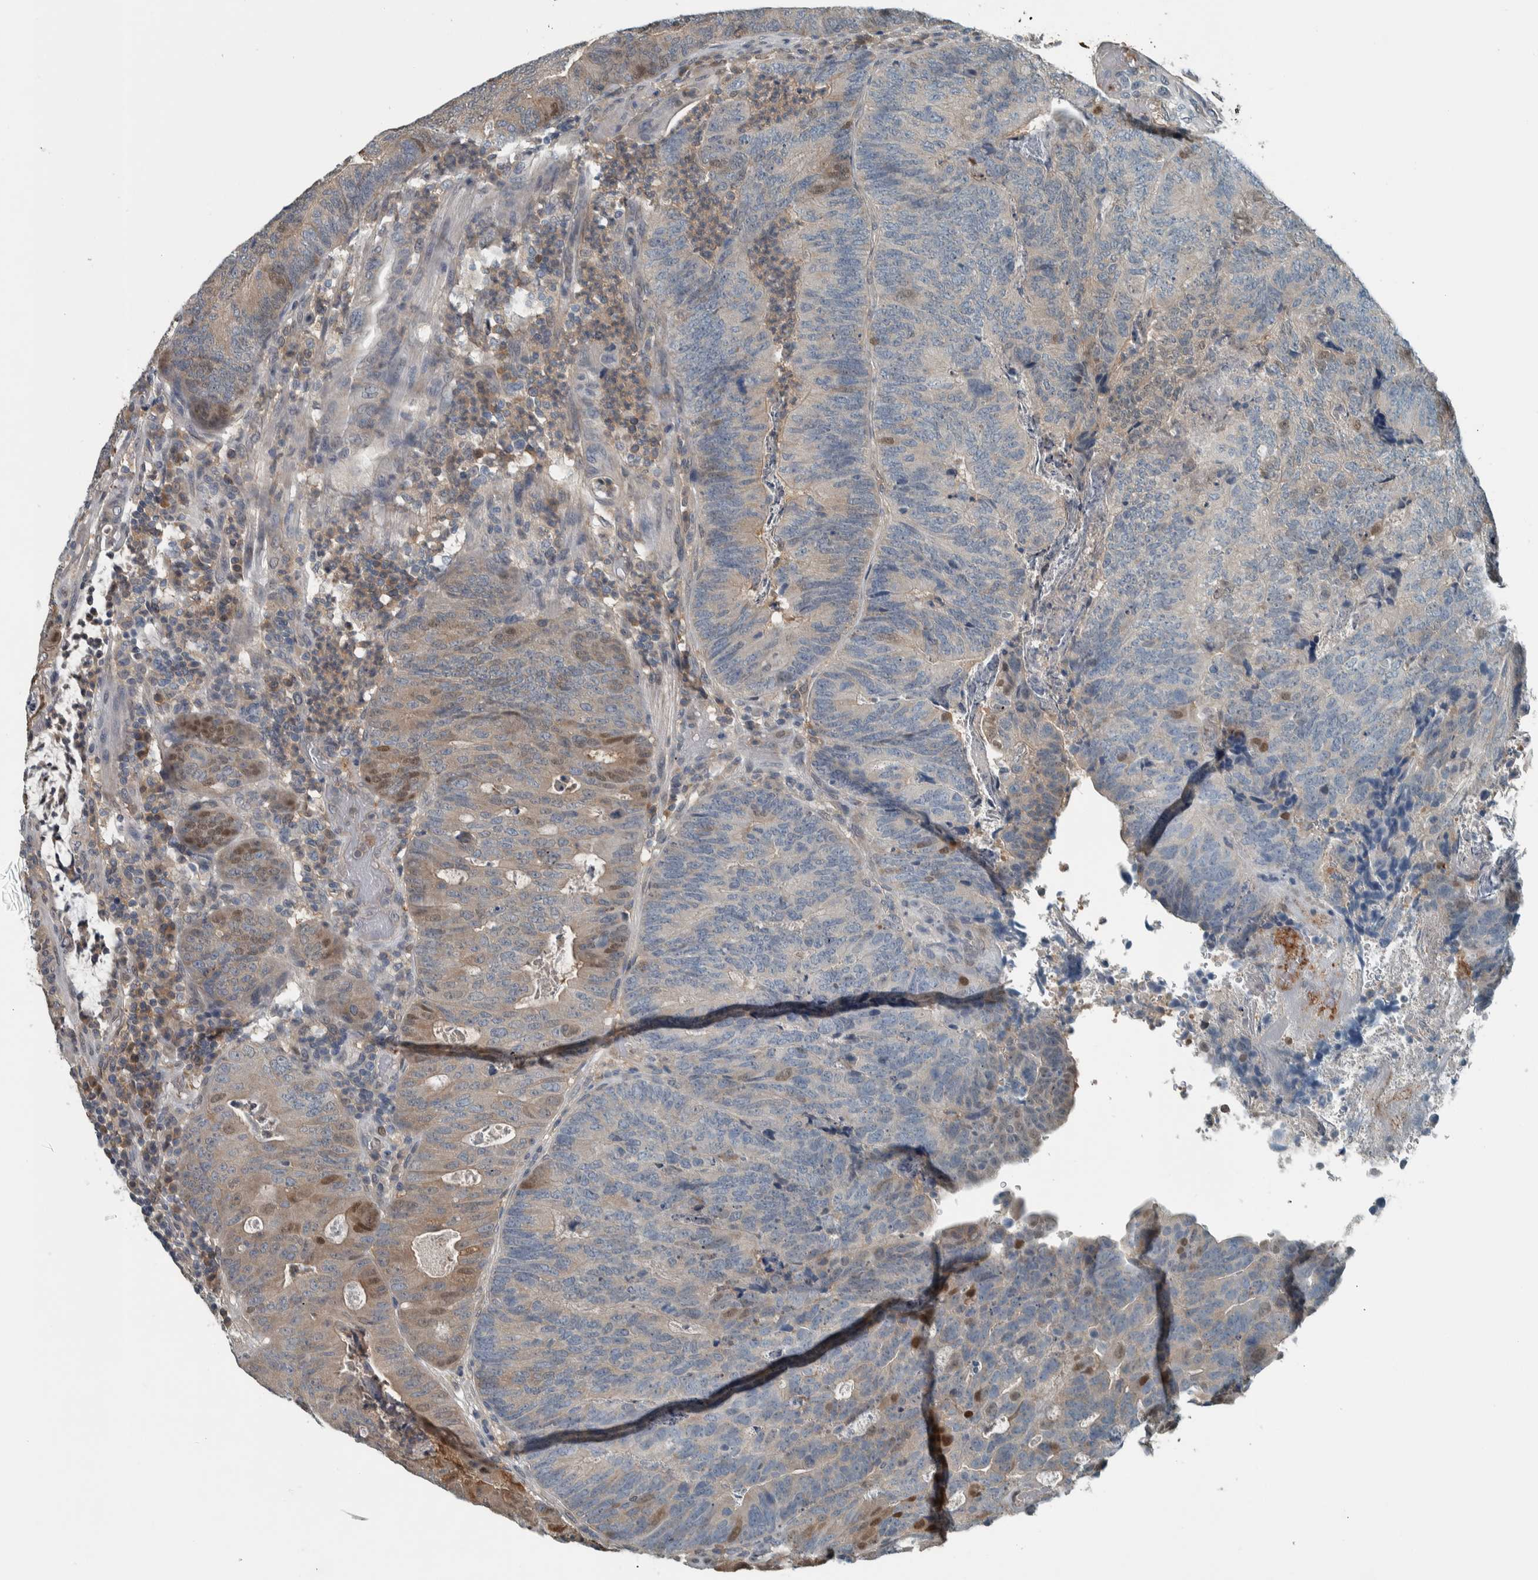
{"staining": {"intensity": "moderate", "quantity": "<25%", "location": "cytoplasmic/membranous,nuclear"}, "tissue": "colorectal cancer", "cell_type": "Tumor cells", "image_type": "cancer", "snomed": [{"axis": "morphology", "description": "Adenocarcinoma, NOS"}, {"axis": "topography", "description": "Colon"}], "caption": "A low amount of moderate cytoplasmic/membranous and nuclear staining is appreciated in about <25% of tumor cells in colorectal cancer (adenocarcinoma) tissue. Using DAB (brown) and hematoxylin (blue) stains, captured at high magnification using brightfield microscopy.", "gene": "ALAD", "patient": {"sex": "female", "age": 67}}